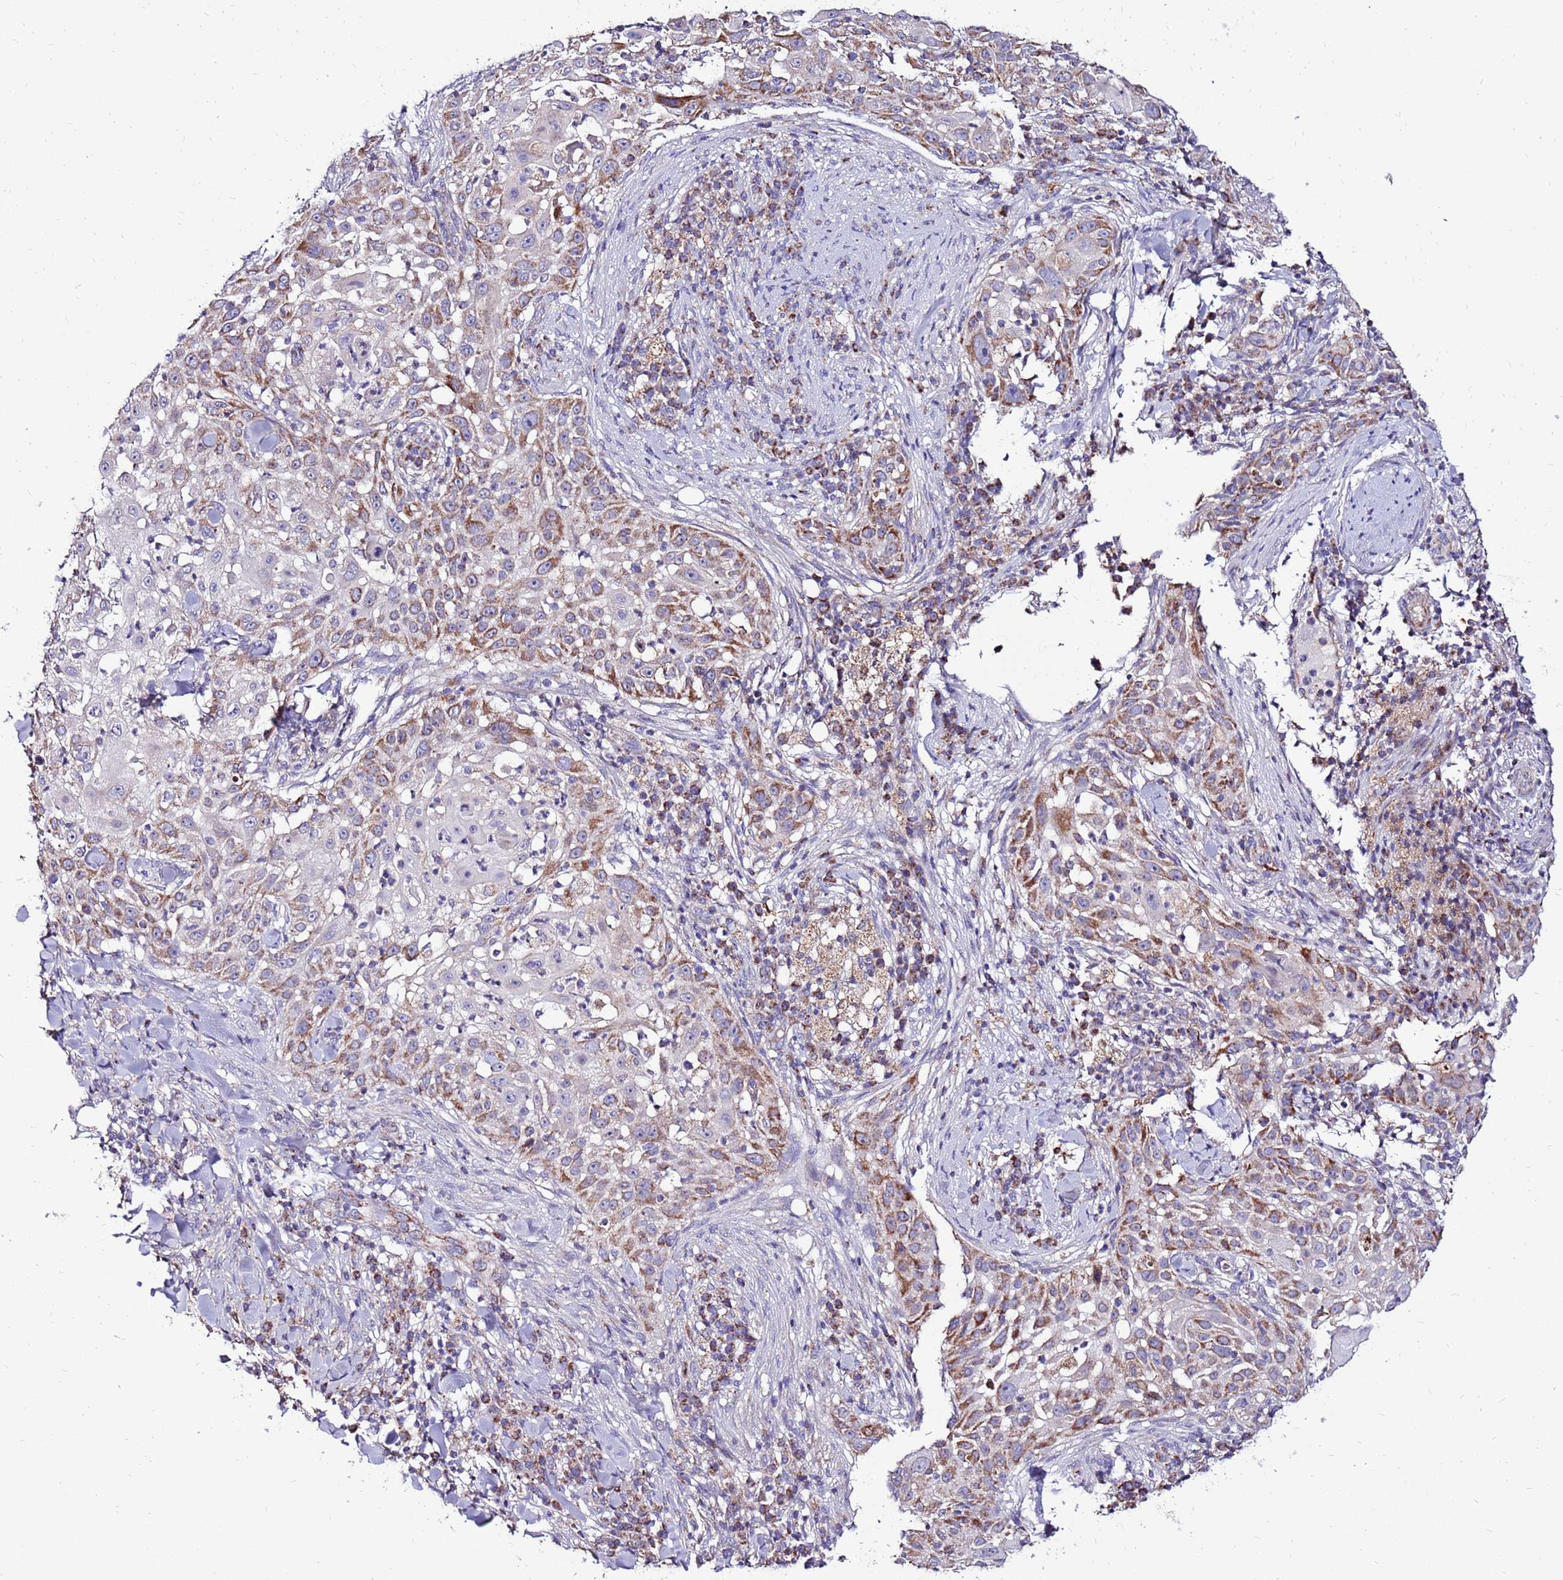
{"staining": {"intensity": "moderate", "quantity": "25%-75%", "location": "cytoplasmic/membranous"}, "tissue": "skin cancer", "cell_type": "Tumor cells", "image_type": "cancer", "snomed": [{"axis": "morphology", "description": "Squamous cell carcinoma, NOS"}, {"axis": "topography", "description": "Skin"}], "caption": "Immunohistochemical staining of human squamous cell carcinoma (skin) demonstrates medium levels of moderate cytoplasmic/membranous protein positivity in about 25%-75% of tumor cells.", "gene": "SPSB3", "patient": {"sex": "female", "age": 44}}